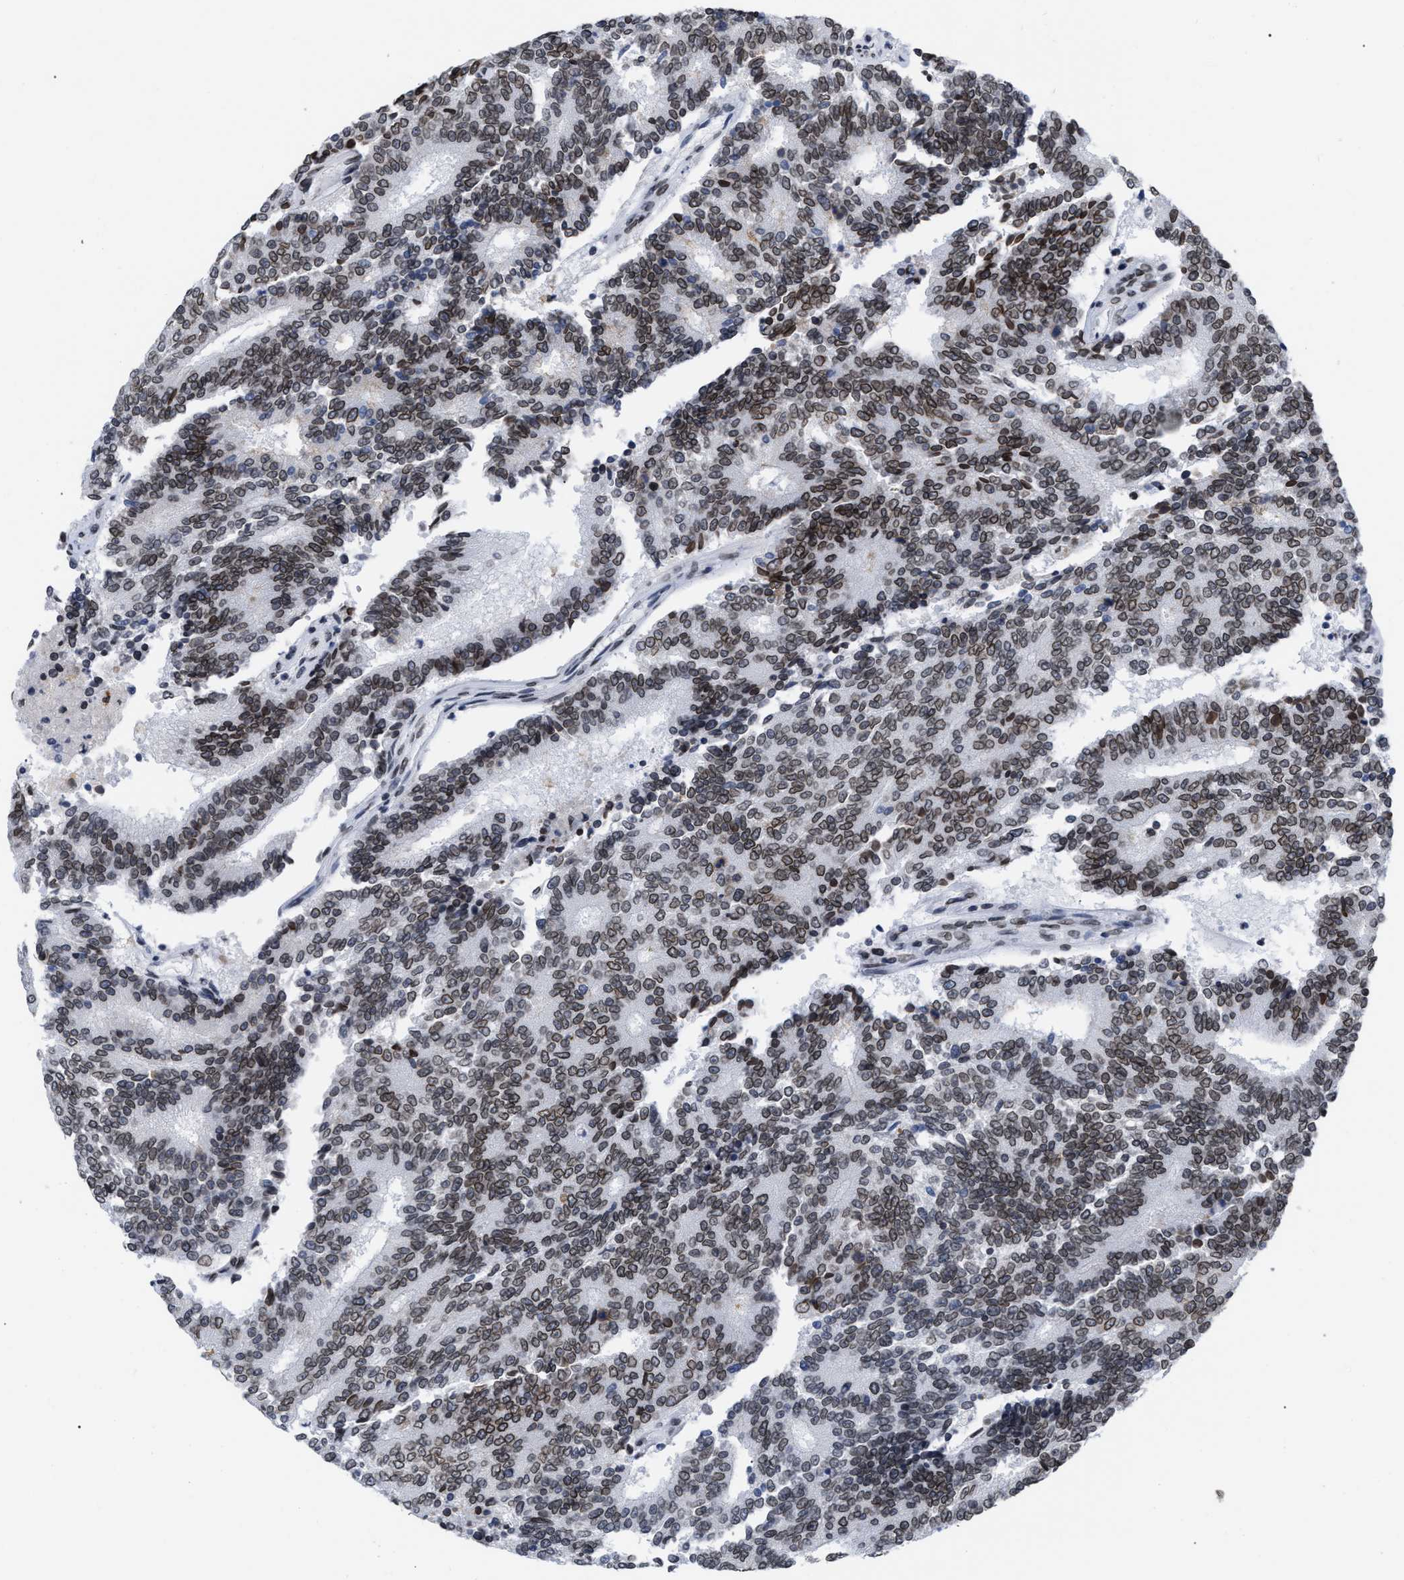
{"staining": {"intensity": "moderate", "quantity": ">75%", "location": "cytoplasmic/membranous,nuclear"}, "tissue": "prostate cancer", "cell_type": "Tumor cells", "image_type": "cancer", "snomed": [{"axis": "morphology", "description": "Normal tissue, NOS"}, {"axis": "morphology", "description": "Adenocarcinoma, High grade"}, {"axis": "topography", "description": "Prostate"}, {"axis": "topography", "description": "Seminal veicle"}], "caption": "IHC histopathology image of neoplastic tissue: prostate cancer stained using IHC shows medium levels of moderate protein expression localized specifically in the cytoplasmic/membranous and nuclear of tumor cells, appearing as a cytoplasmic/membranous and nuclear brown color.", "gene": "TPR", "patient": {"sex": "male", "age": 55}}